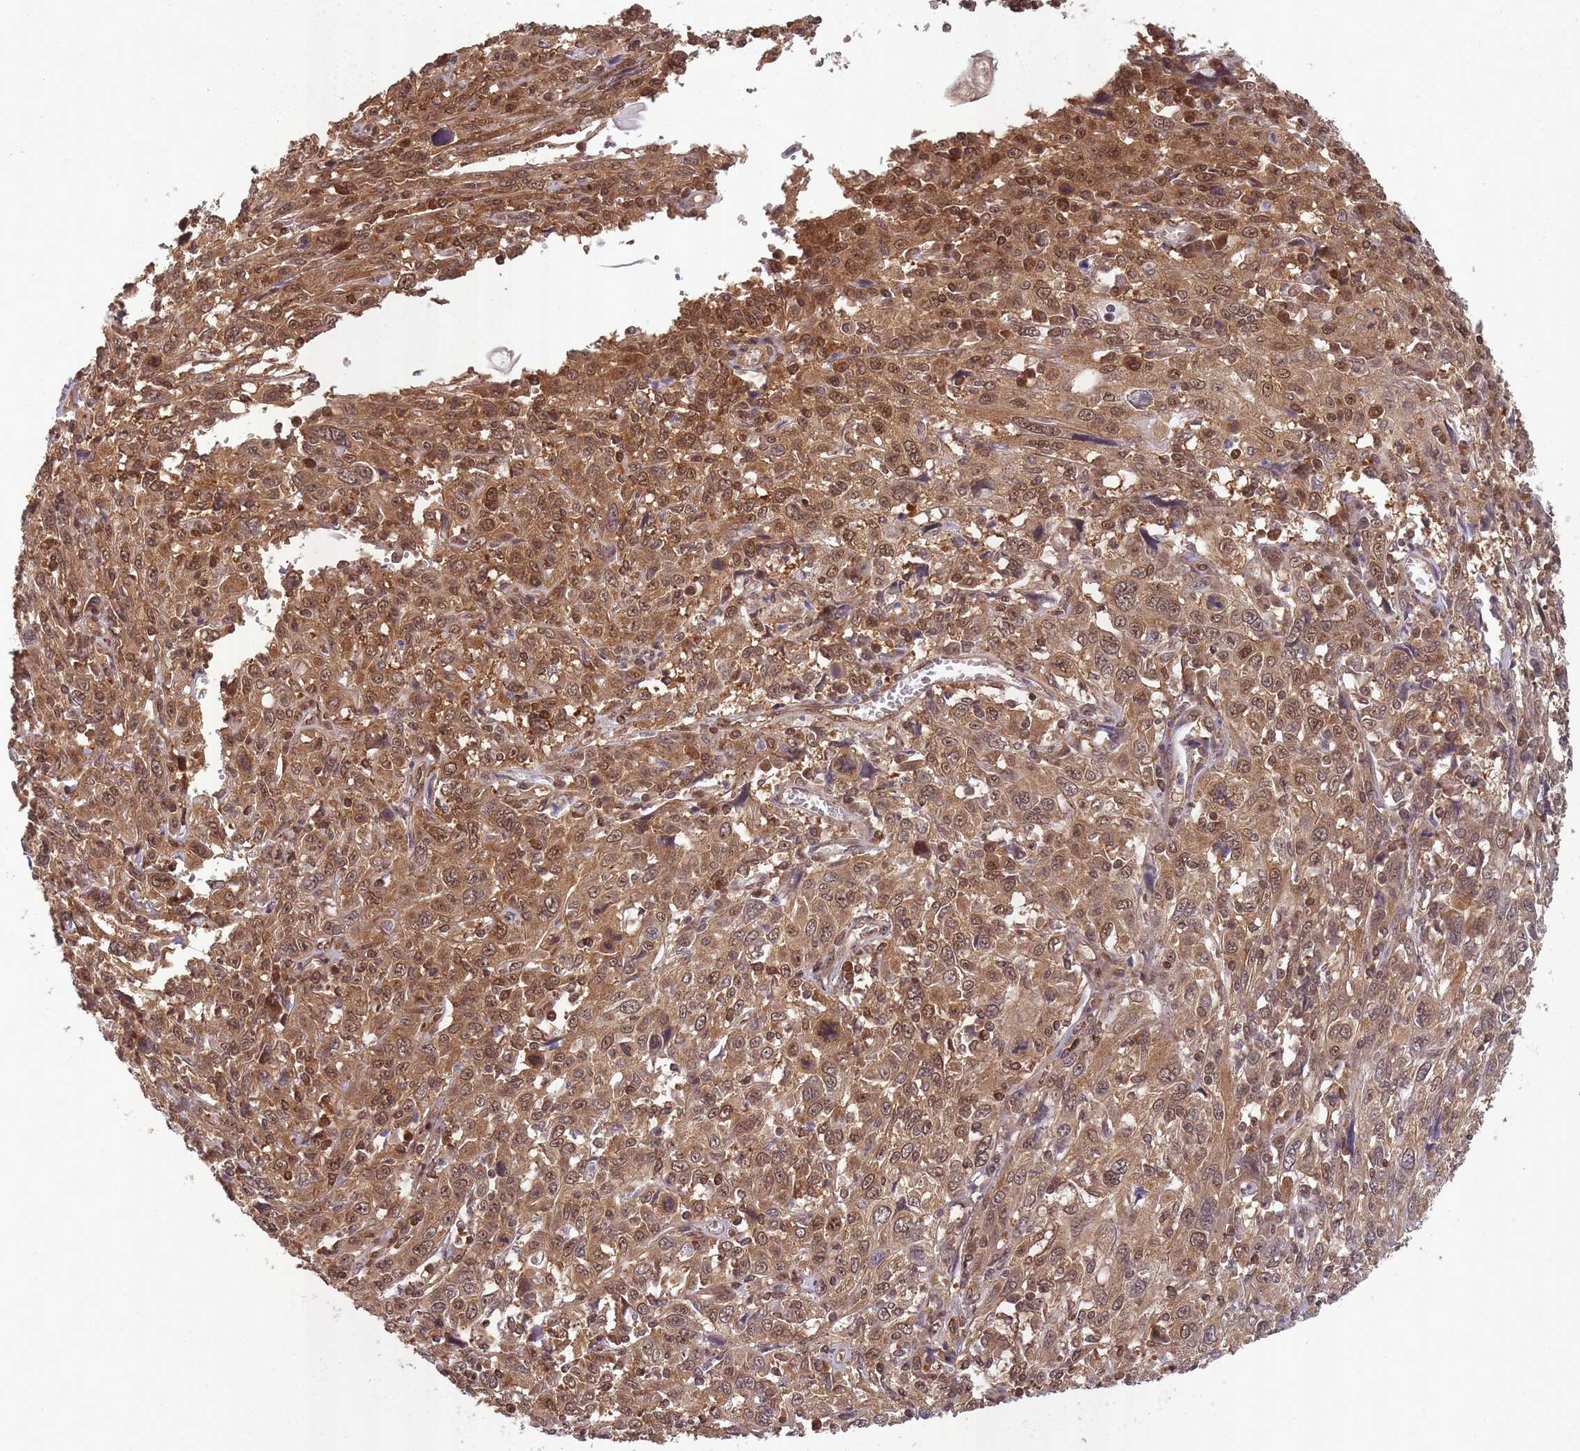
{"staining": {"intensity": "moderate", "quantity": ">75%", "location": "cytoplasmic/membranous,nuclear"}, "tissue": "cervical cancer", "cell_type": "Tumor cells", "image_type": "cancer", "snomed": [{"axis": "morphology", "description": "Squamous cell carcinoma, NOS"}, {"axis": "topography", "description": "Cervix"}], "caption": "Human cervical cancer stained for a protein (brown) reveals moderate cytoplasmic/membranous and nuclear positive expression in approximately >75% of tumor cells.", "gene": "PPP6R3", "patient": {"sex": "female", "age": 46}}